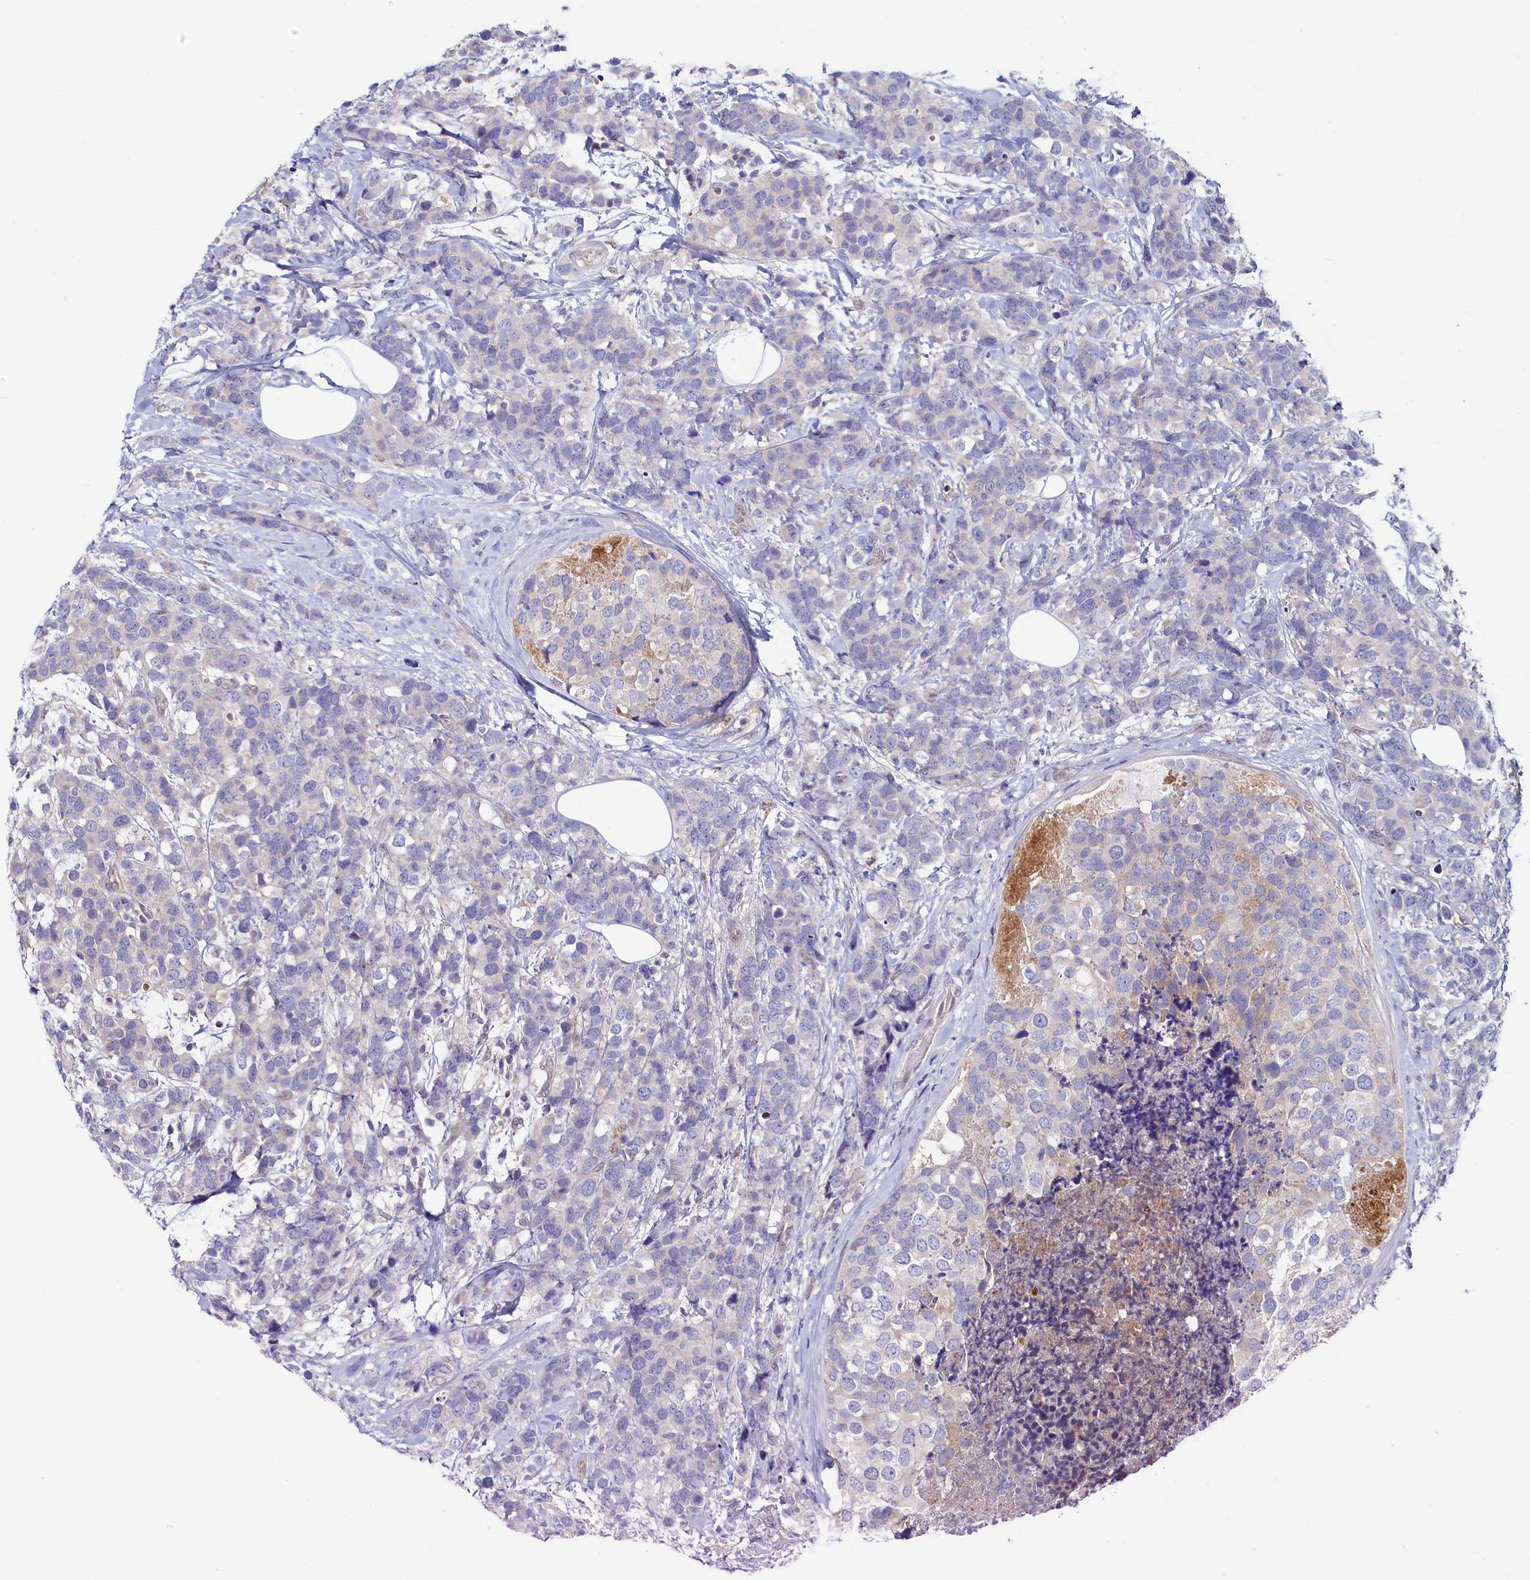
{"staining": {"intensity": "negative", "quantity": "none", "location": "none"}, "tissue": "breast cancer", "cell_type": "Tumor cells", "image_type": "cancer", "snomed": [{"axis": "morphology", "description": "Lobular carcinoma"}, {"axis": "topography", "description": "Breast"}], "caption": "DAB immunohistochemical staining of breast lobular carcinoma exhibits no significant expression in tumor cells.", "gene": "ASTE1", "patient": {"sex": "female", "age": 59}}